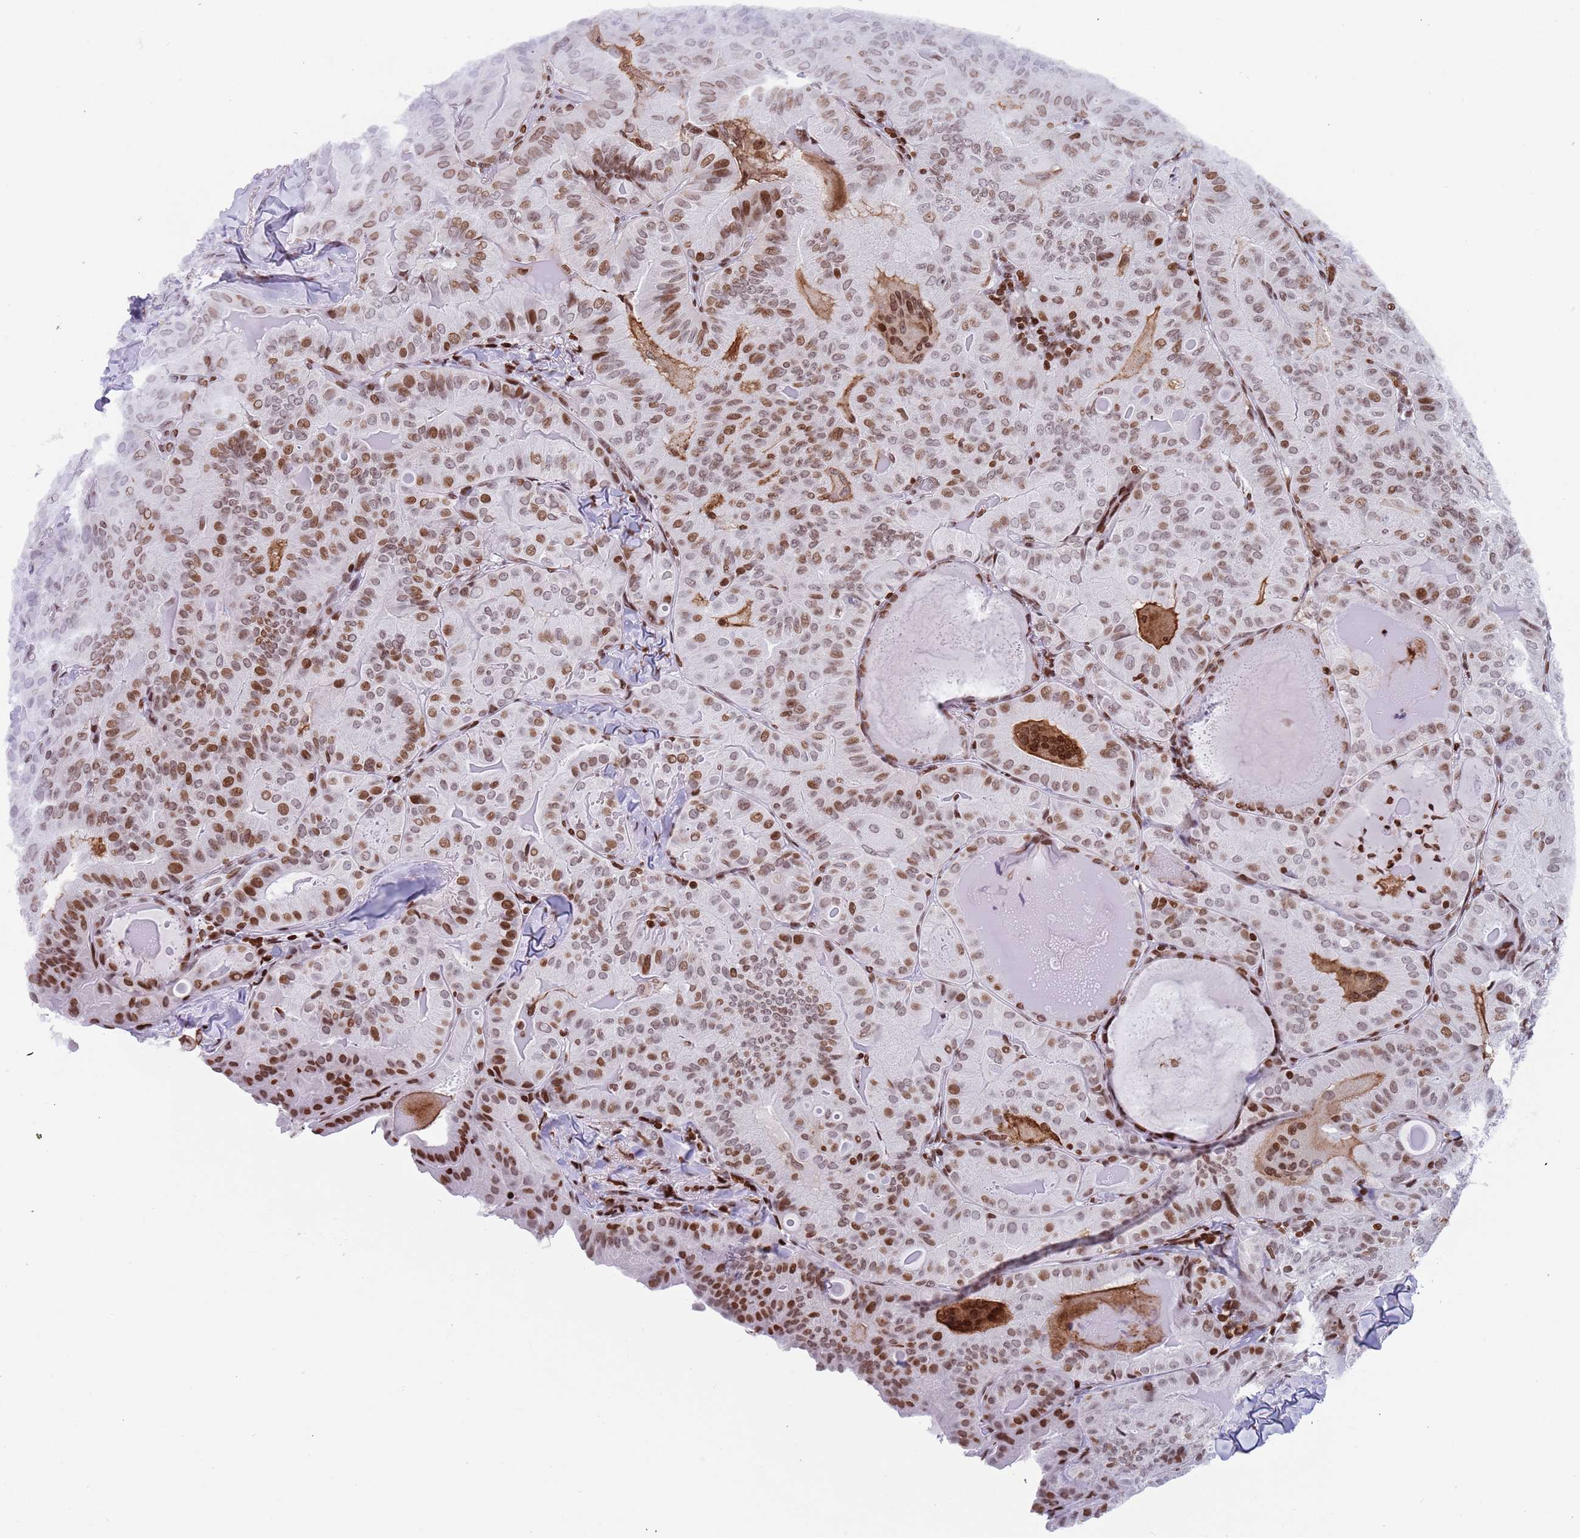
{"staining": {"intensity": "moderate", "quantity": ">75%", "location": "nuclear"}, "tissue": "thyroid cancer", "cell_type": "Tumor cells", "image_type": "cancer", "snomed": [{"axis": "morphology", "description": "Papillary adenocarcinoma, NOS"}, {"axis": "topography", "description": "Thyroid gland"}], "caption": "This is an image of immunohistochemistry (IHC) staining of thyroid cancer, which shows moderate expression in the nuclear of tumor cells.", "gene": "HDAC8", "patient": {"sex": "female", "age": 68}}